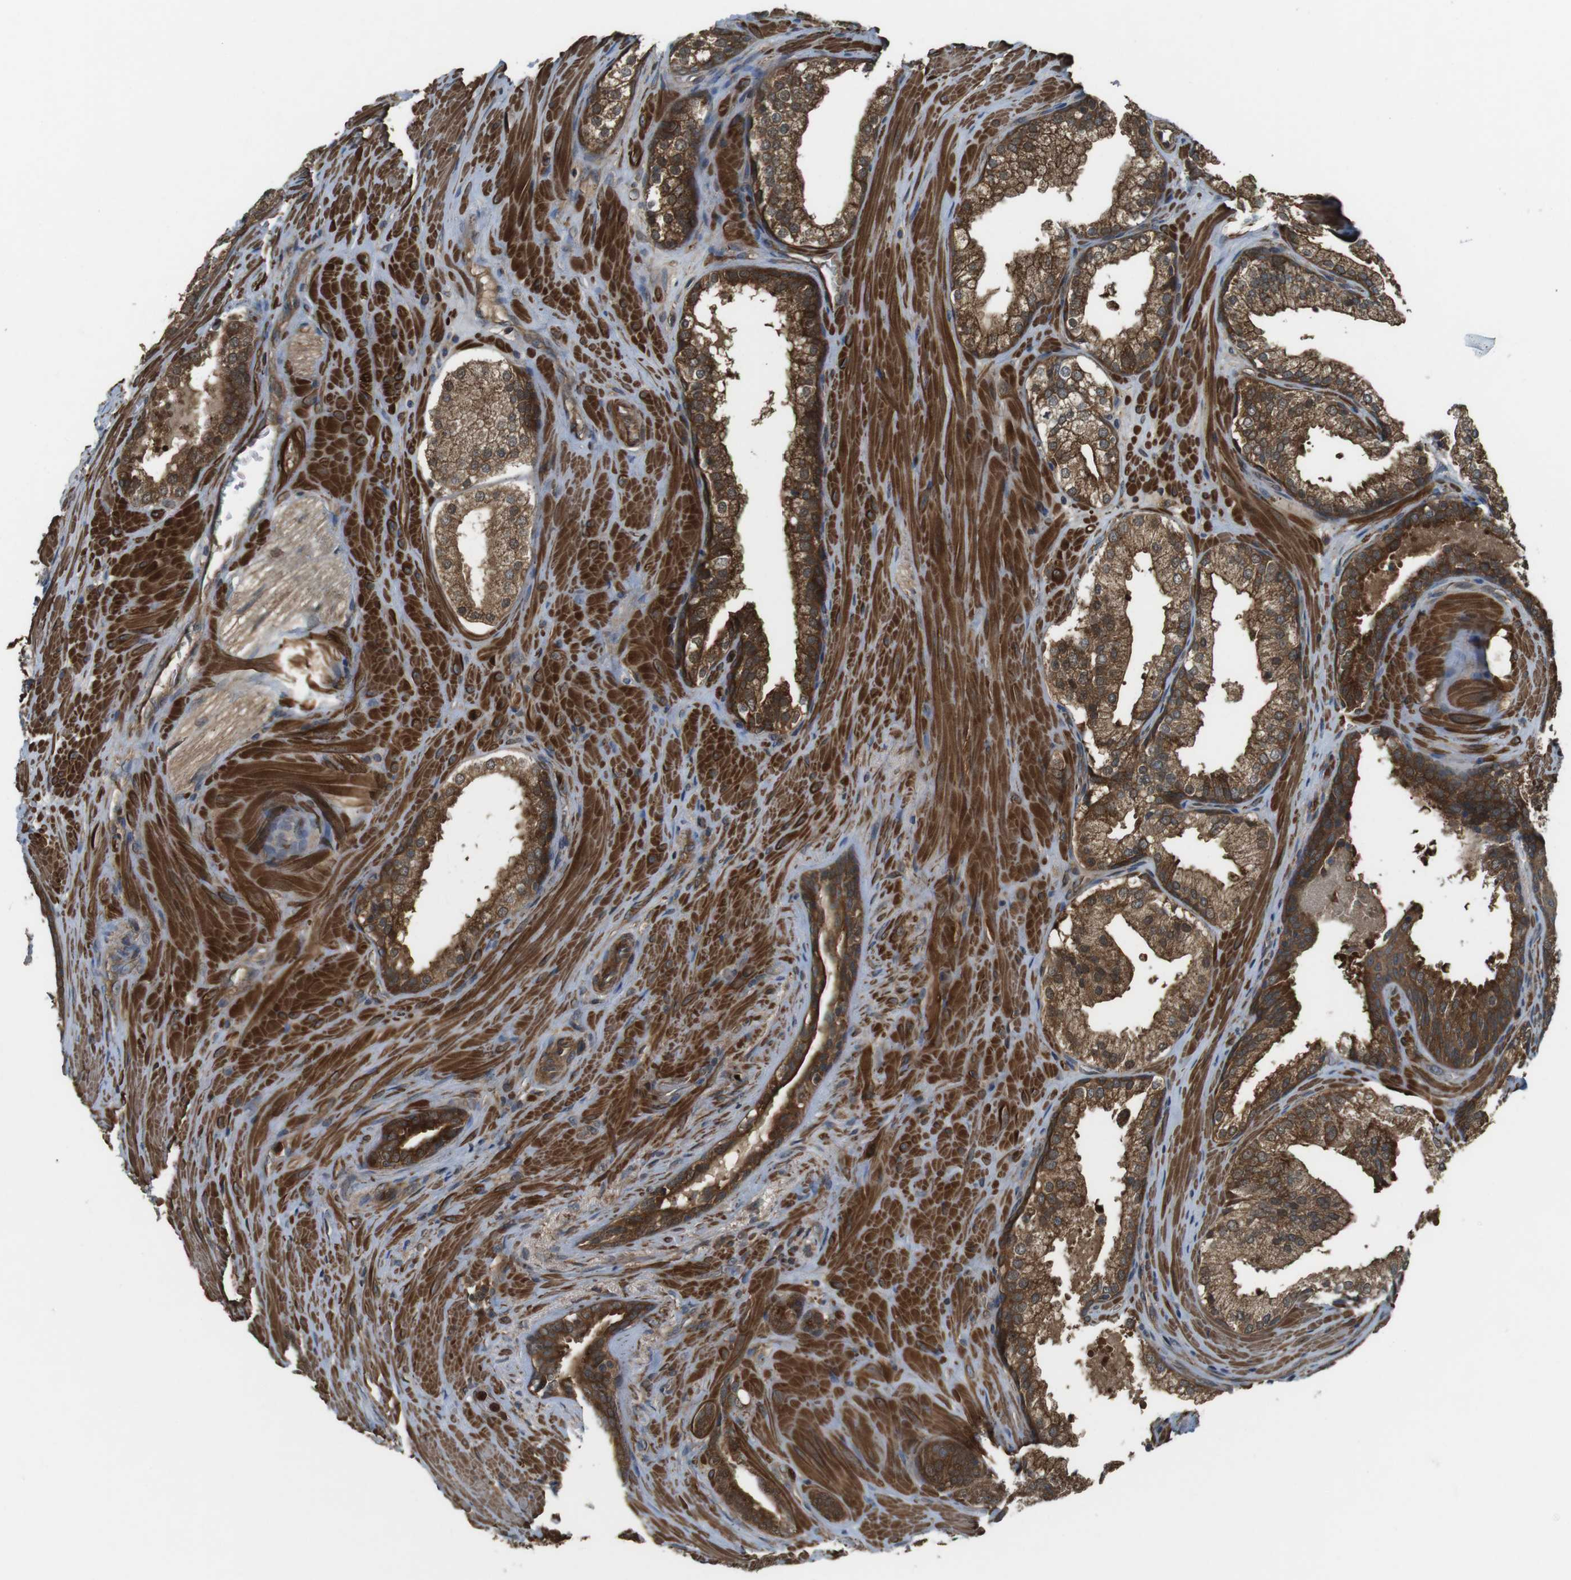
{"staining": {"intensity": "strong", "quantity": ">75%", "location": "cytoplasmic/membranous"}, "tissue": "prostate cancer", "cell_type": "Tumor cells", "image_type": "cancer", "snomed": [{"axis": "morphology", "description": "Adenocarcinoma, High grade"}, {"axis": "topography", "description": "Prostate"}], "caption": "IHC staining of prostate cancer (adenocarcinoma (high-grade)), which displays high levels of strong cytoplasmic/membranous staining in about >75% of tumor cells indicating strong cytoplasmic/membranous protein staining. The staining was performed using DAB (3,3'-diaminobenzidine) (brown) for protein detection and nuclei were counterstained in hematoxylin (blue).", "gene": "LRRC3B", "patient": {"sex": "male", "age": 60}}